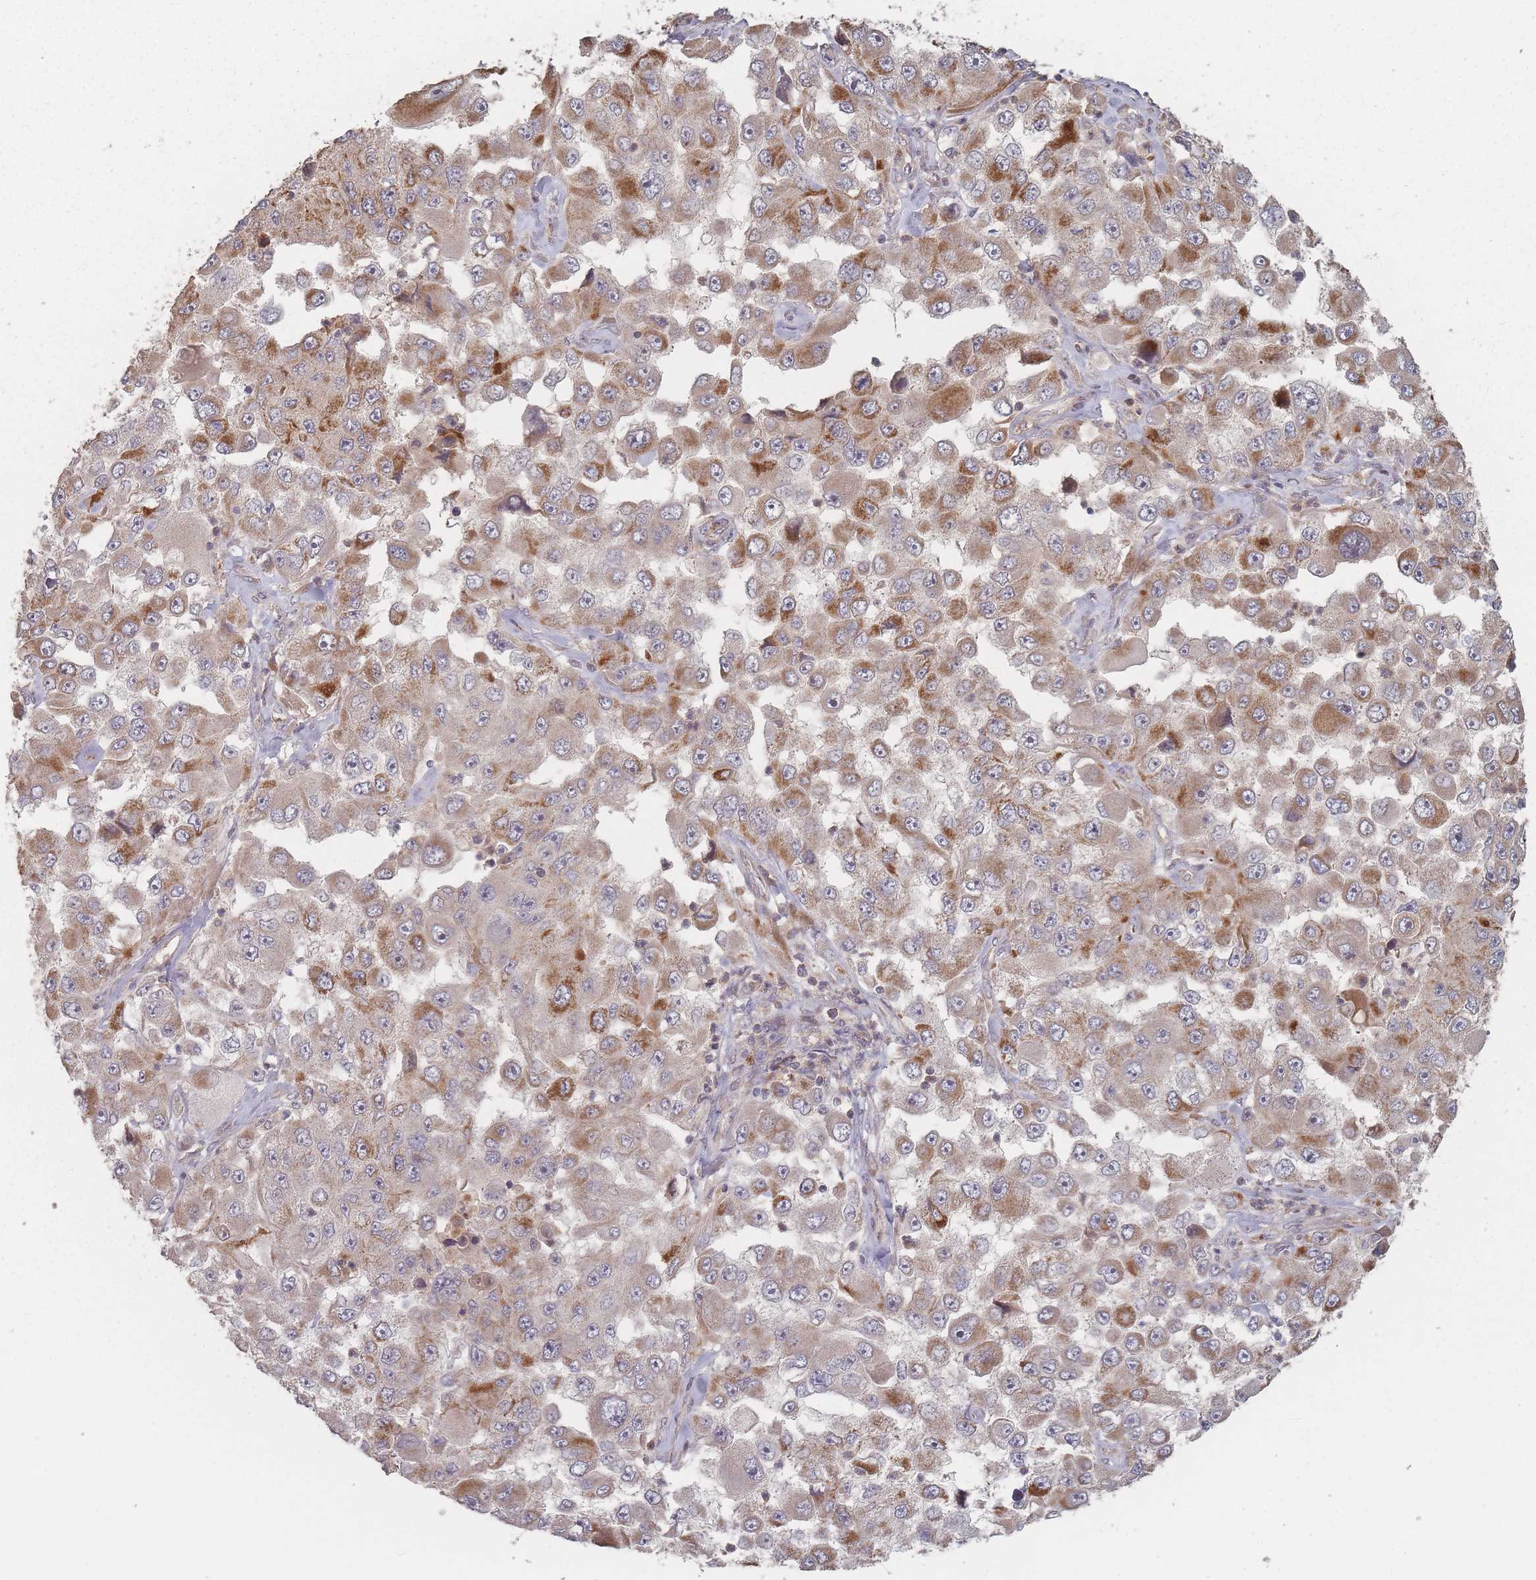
{"staining": {"intensity": "moderate", "quantity": ">75%", "location": "cytoplasmic/membranous"}, "tissue": "melanoma", "cell_type": "Tumor cells", "image_type": "cancer", "snomed": [{"axis": "morphology", "description": "Malignant melanoma, Metastatic site"}, {"axis": "topography", "description": "Lymph node"}], "caption": "Immunohistochemical staining of melanoma exhibits moderate cytoplasmic/membranous protein expression in approximately >75% of tumor cells. The protein is stained brown, and the nuclei are stained in blue (DAB (3,3'-diaminobenzidine) IHC with brightfield microscopy, high magnification).", "gene": "LYRM7", "patient": {"sex": "male", "age": 62}}